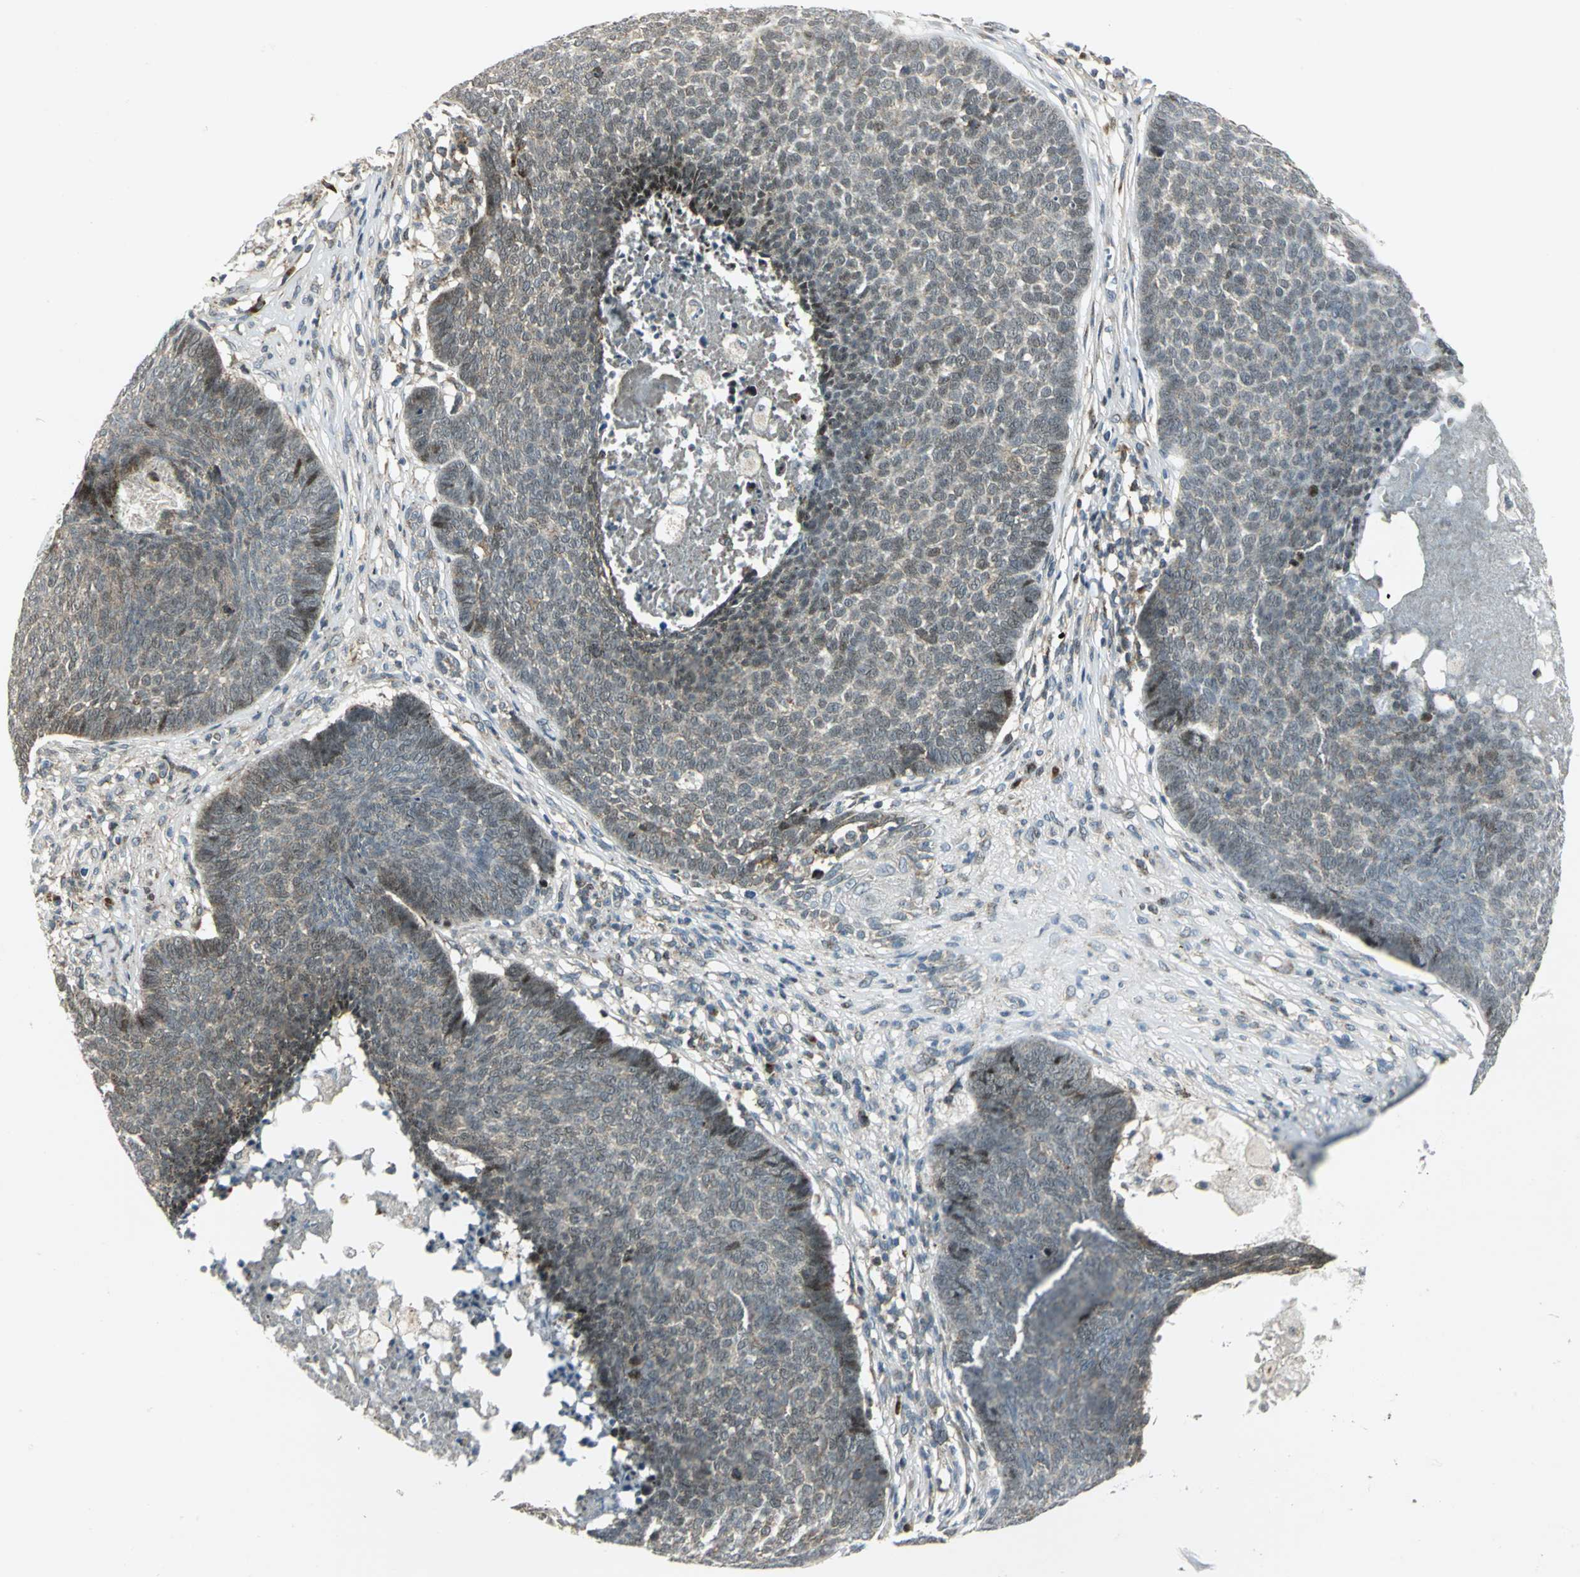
{"staining": {"intensity": "weak", "quantity": ">75%", "location": "cytoplasmic/membranous"}, "tissue": "skin cancer", "cell_type": "Tumor cells", "image_type": "cancer", "snomed": [{"axis": "morphology", "description": "Basal cell carcinoma"}, {"axis": "topography", "description": "Skin"}], "caption": "An image showing weak cytoplasmic/membranous staining in about >75% of tumor cells in skin cancer (basal cell carcinoma), as visualized by brown immunohistochemical staining.", "gene": "ATP6V1A", "patient": {"sex": "male", "age": 84}}